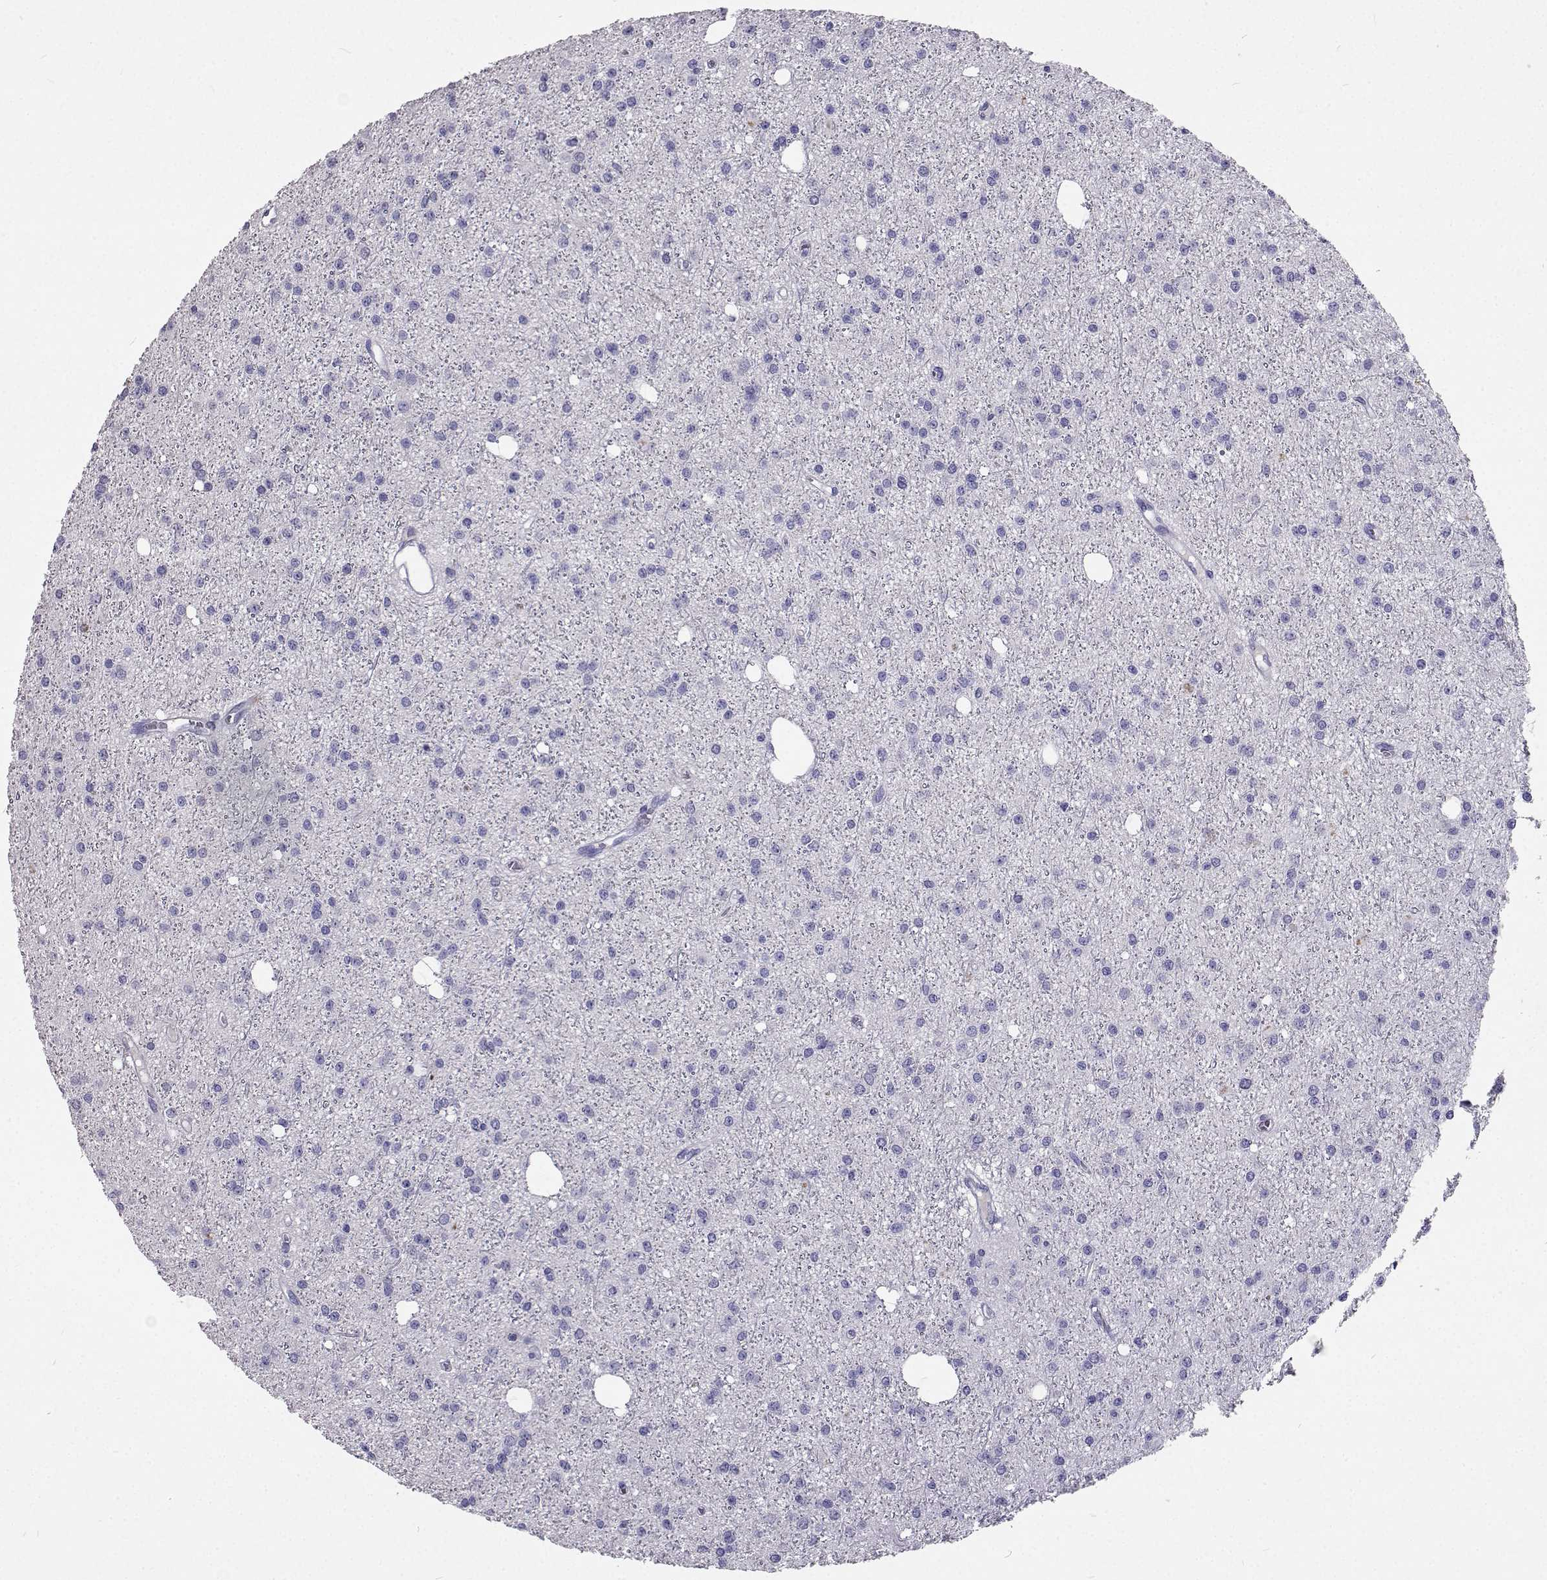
{"staining": {"intensity": "negative", "quantity": "none", "location": "none"}, "tissue": "glioma", "cell_type": "Tumor cells", "image_type": "cancer", "snomed": [{"axis": "morphology", "description": "Glioma, malignant, Low grade"}, {"axis": "topography", "description": "Brain"}], "caption": "Photomicrograph shows no significant protein positivity in tumor cells of glioma.", "gene": "CFAP44", "patient": {"sex": "male", "age": 27}}